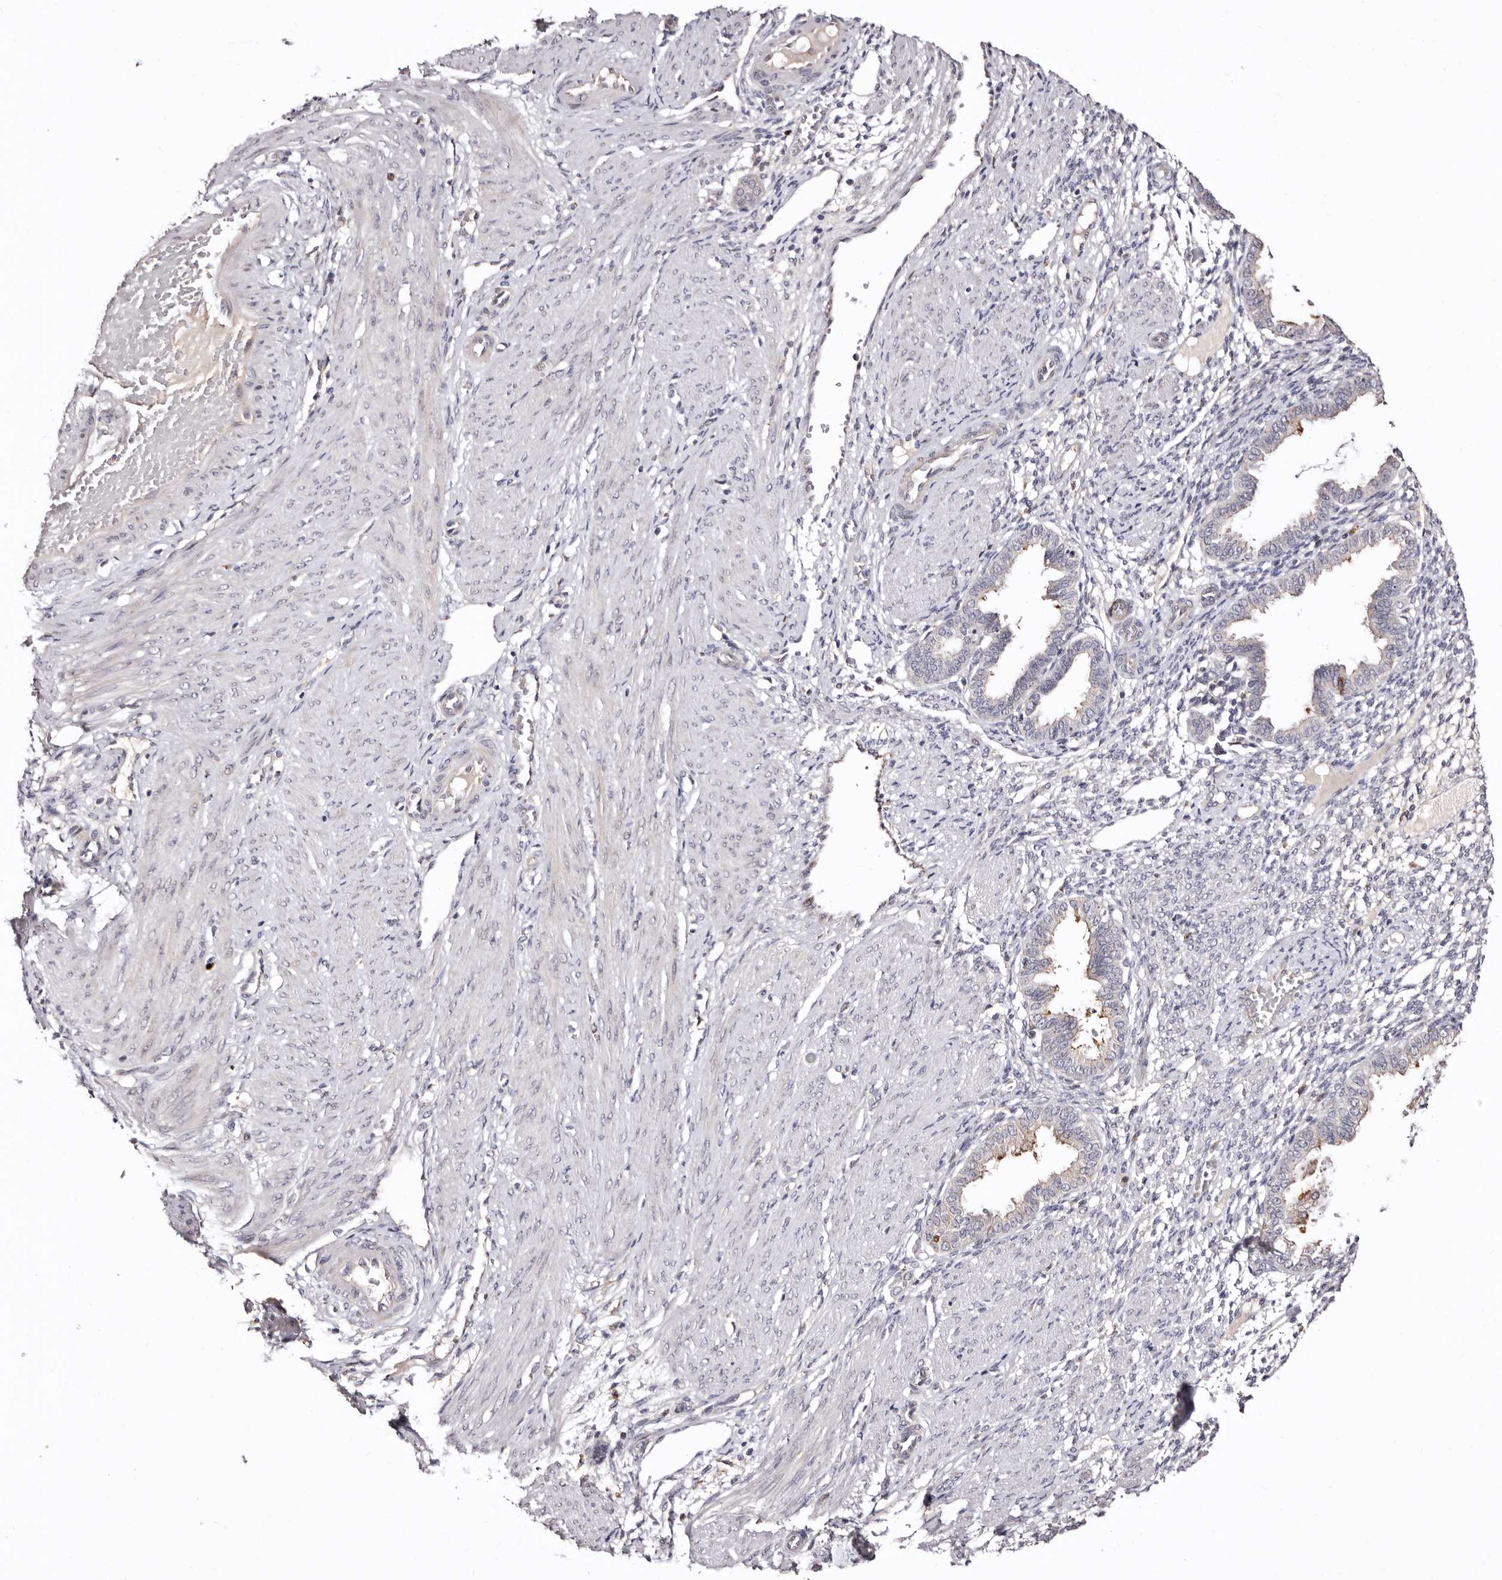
{"staining": {"intensity": "negative", "quantity": "none", "location": "none"}, "tissue": "endometrium", "cell_type": "Cells in endometrial stroma", "image_type": "normal", "snomed": [{"axis": "morphology", "description": "Normal tissue, NOS"}, {"axis": "topography", "description": "Endometrium"}], "caption": "Immunohistochemistry (IHC) of normal human endometrium demonstrates no positivity in cells in endometrial stroma. Nuclei are stained in blue.", "gene": "CDCA8", "patient": {"sex": "female", "age": 33}}